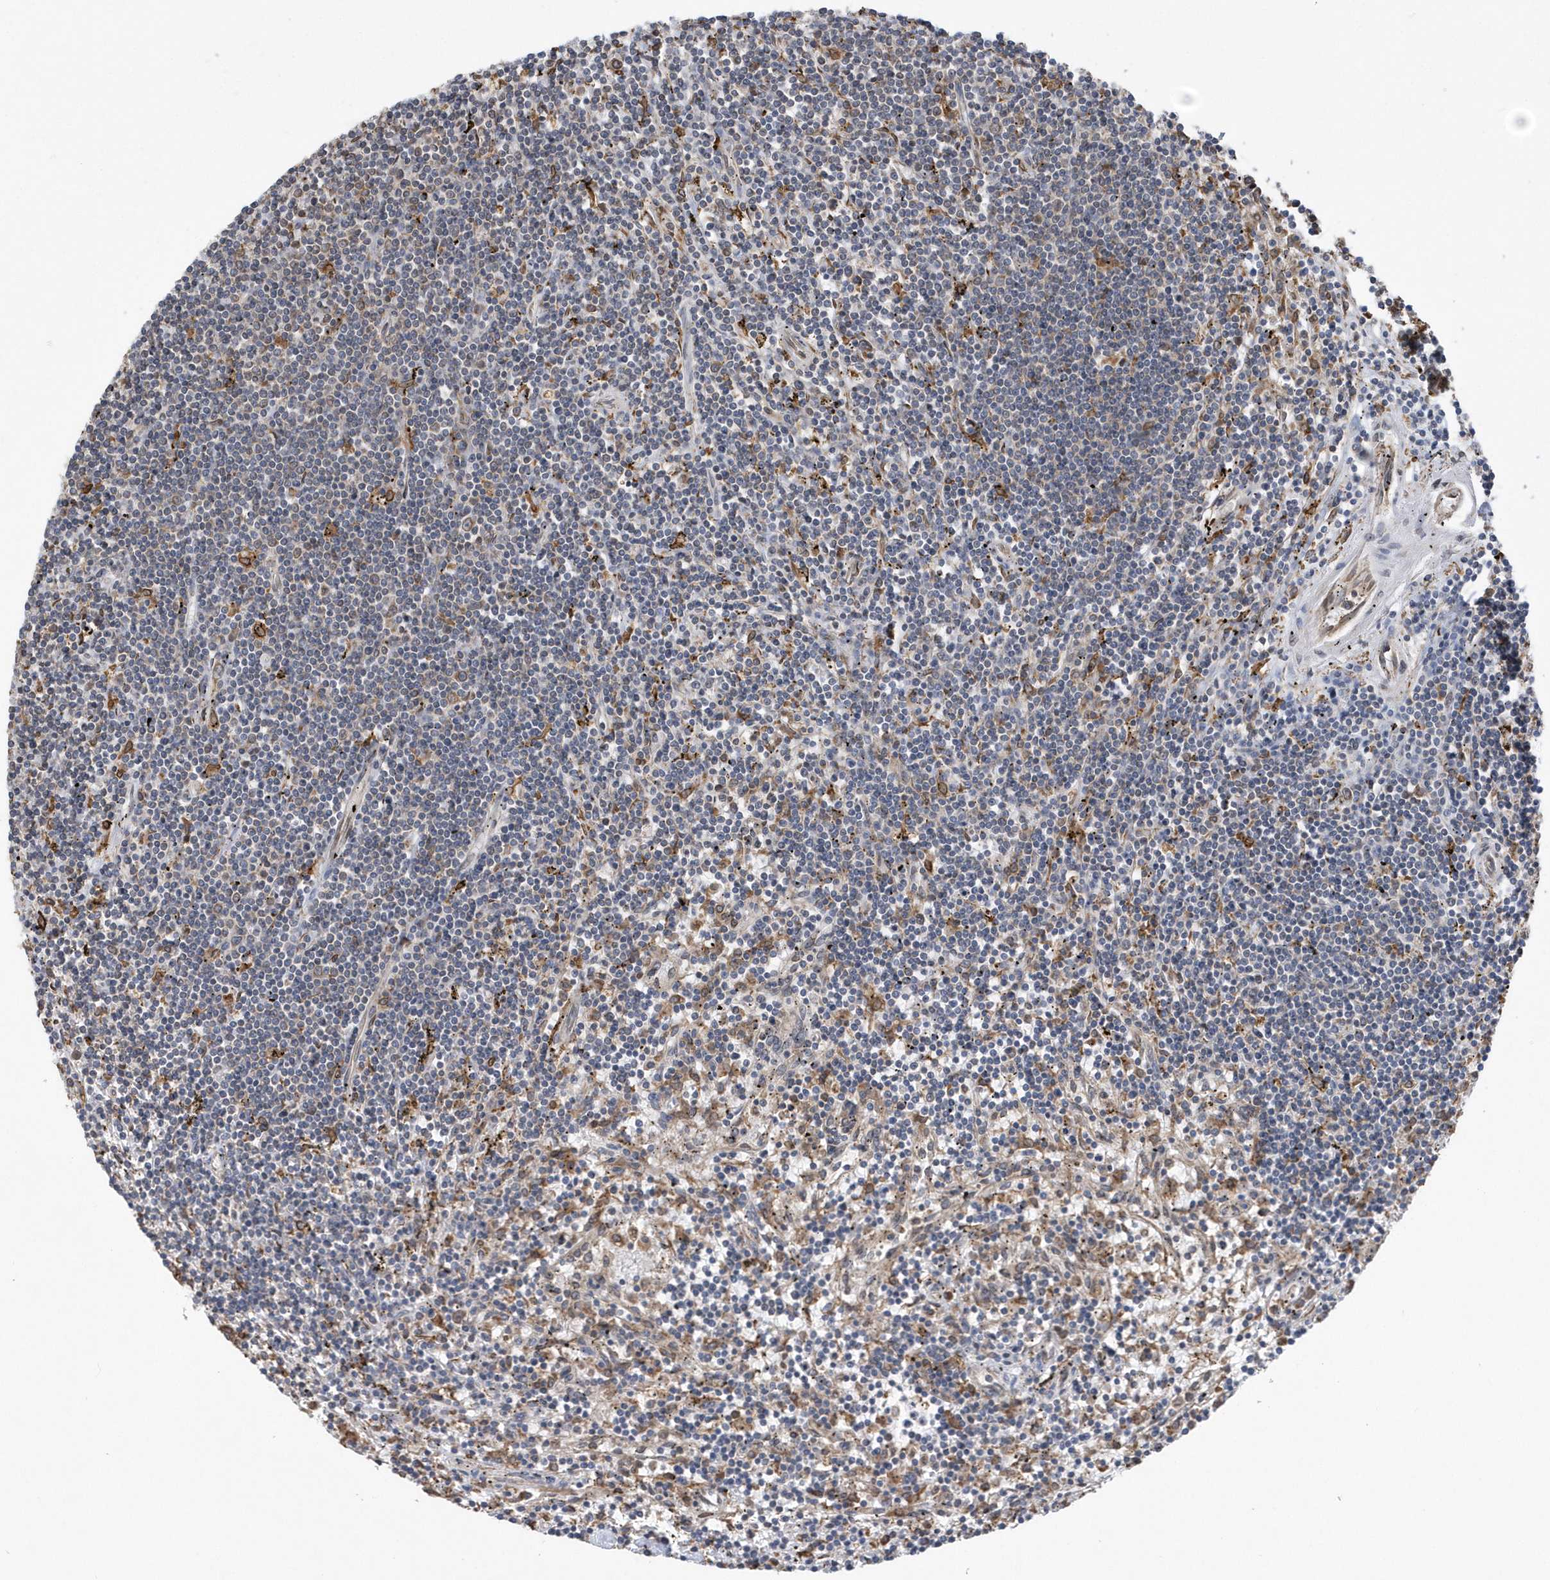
{"staining": {"intensity": "weak", "quantity": "25%-75%", "location": "cytoplasmic/membranous"}, "tissue": "lymphoma", "cell_type": "Tumor cells", "image_type": "cancer", "snomed": [{"axis": "morphology", "description": "Malignant lymphoma, non-Hodgkin's type, Low grade"}, {"axis": "topography", "description": "Spleen"}], "caption": "Immunohistochemical staining of human low-grade malignant lymphoma, non-Hodgkin's type shows low levels of weak cytoplasmic/membranous protein positivity in approximately 25%-75% of tumor cells.", "gene": "VAMP7", "patient": {"sex": "male", "age": 76}}